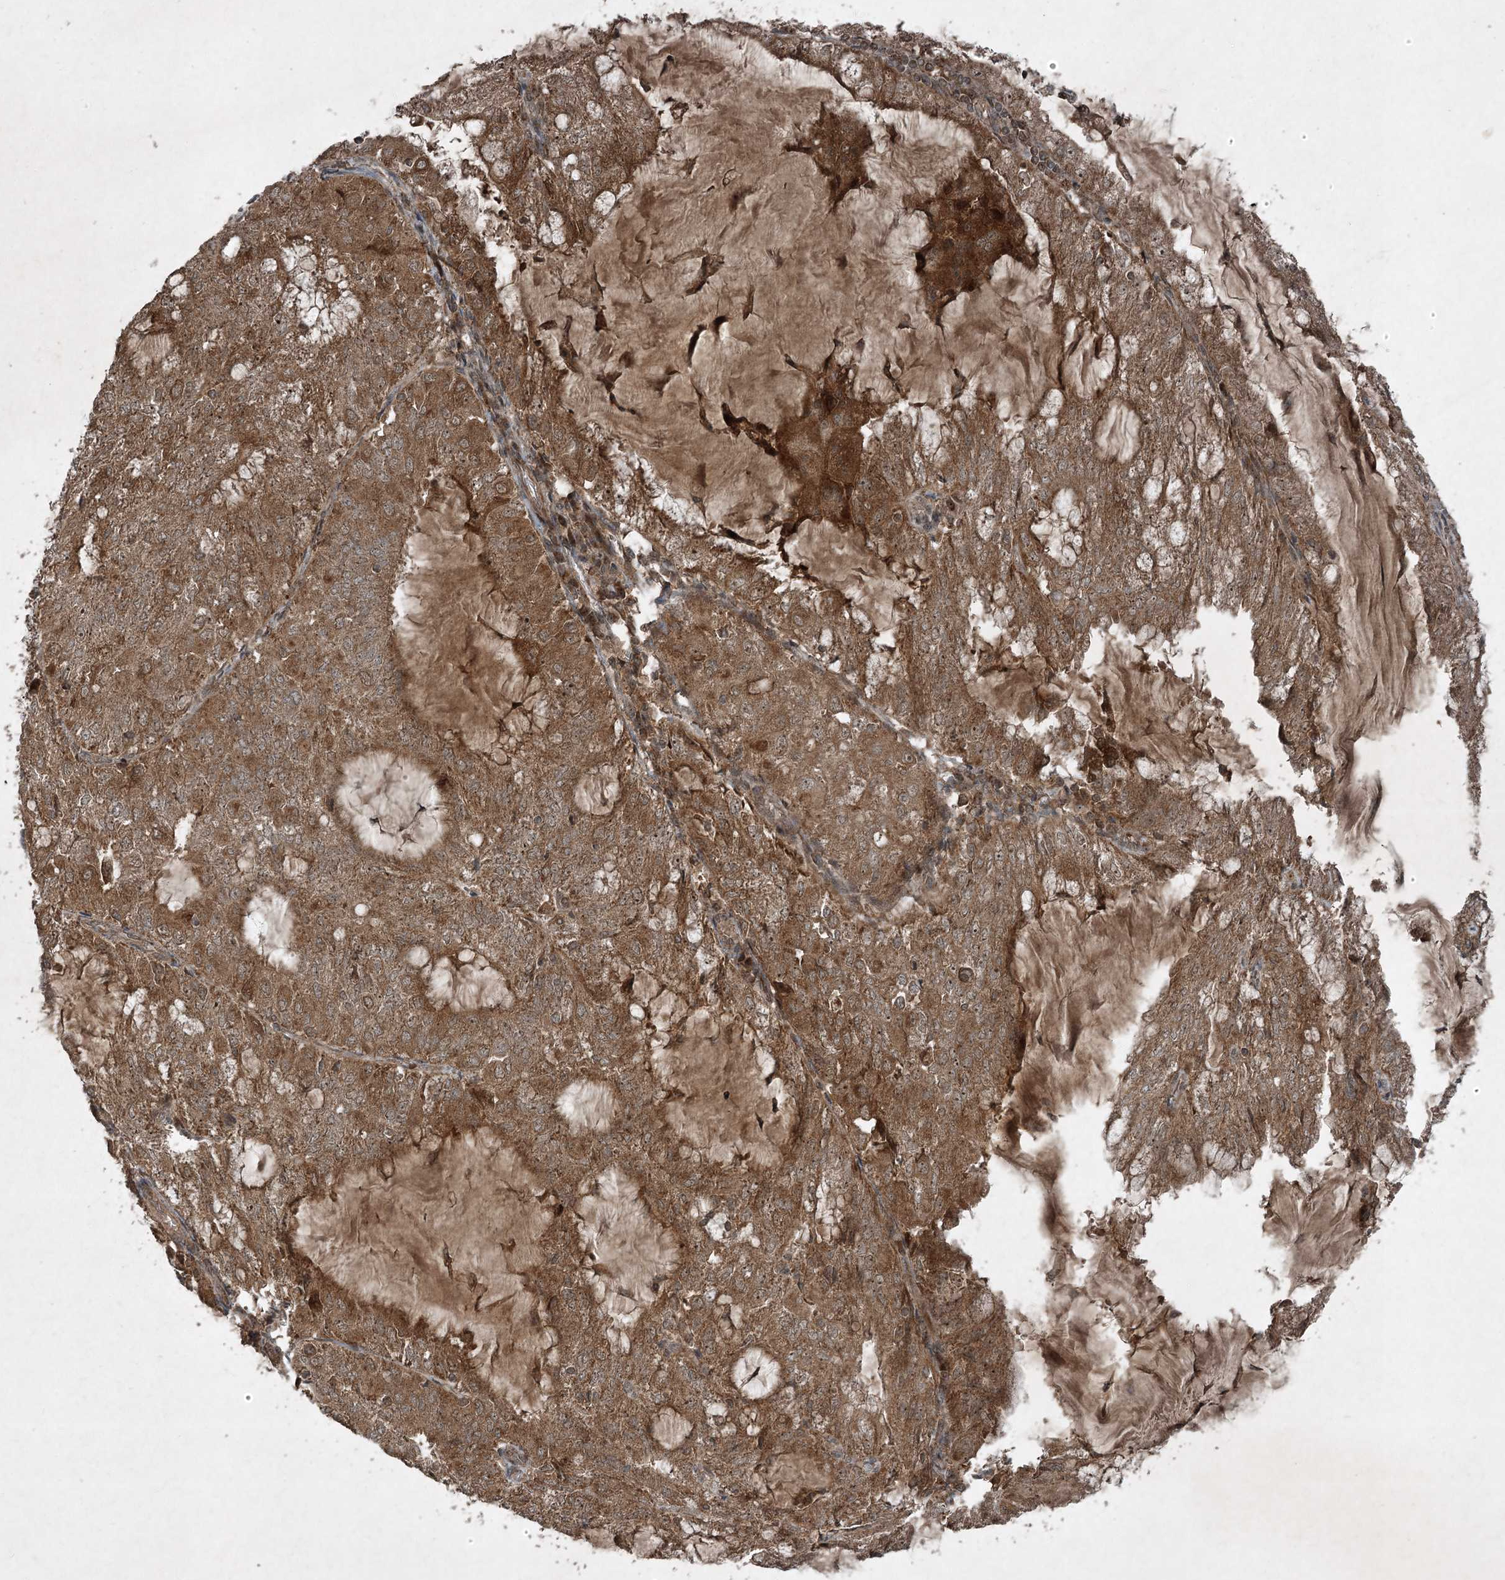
{"staining": {"intensity": "moderate", "quantity": ">75%", "location": "cytoplasmic/membranous"}, "tissue": "endometrial cancer", "cell_type": "Tumor cells", "image_type": "cancer", "snomed": [{"axis": "morphology", "description": "Adenocarcinoma, NOS"}, {"axis": "topography", "description": "Endometrium"}], "caption": "Endometrial cancer (adenocarcinoma) stained for a protein (brown) exhibits moderate cytoplasmic/membranous positive expression in approximately >75% of tumor cells.", "gene": "UNC93A", "patient": {"sex": "female", "age": 81}}